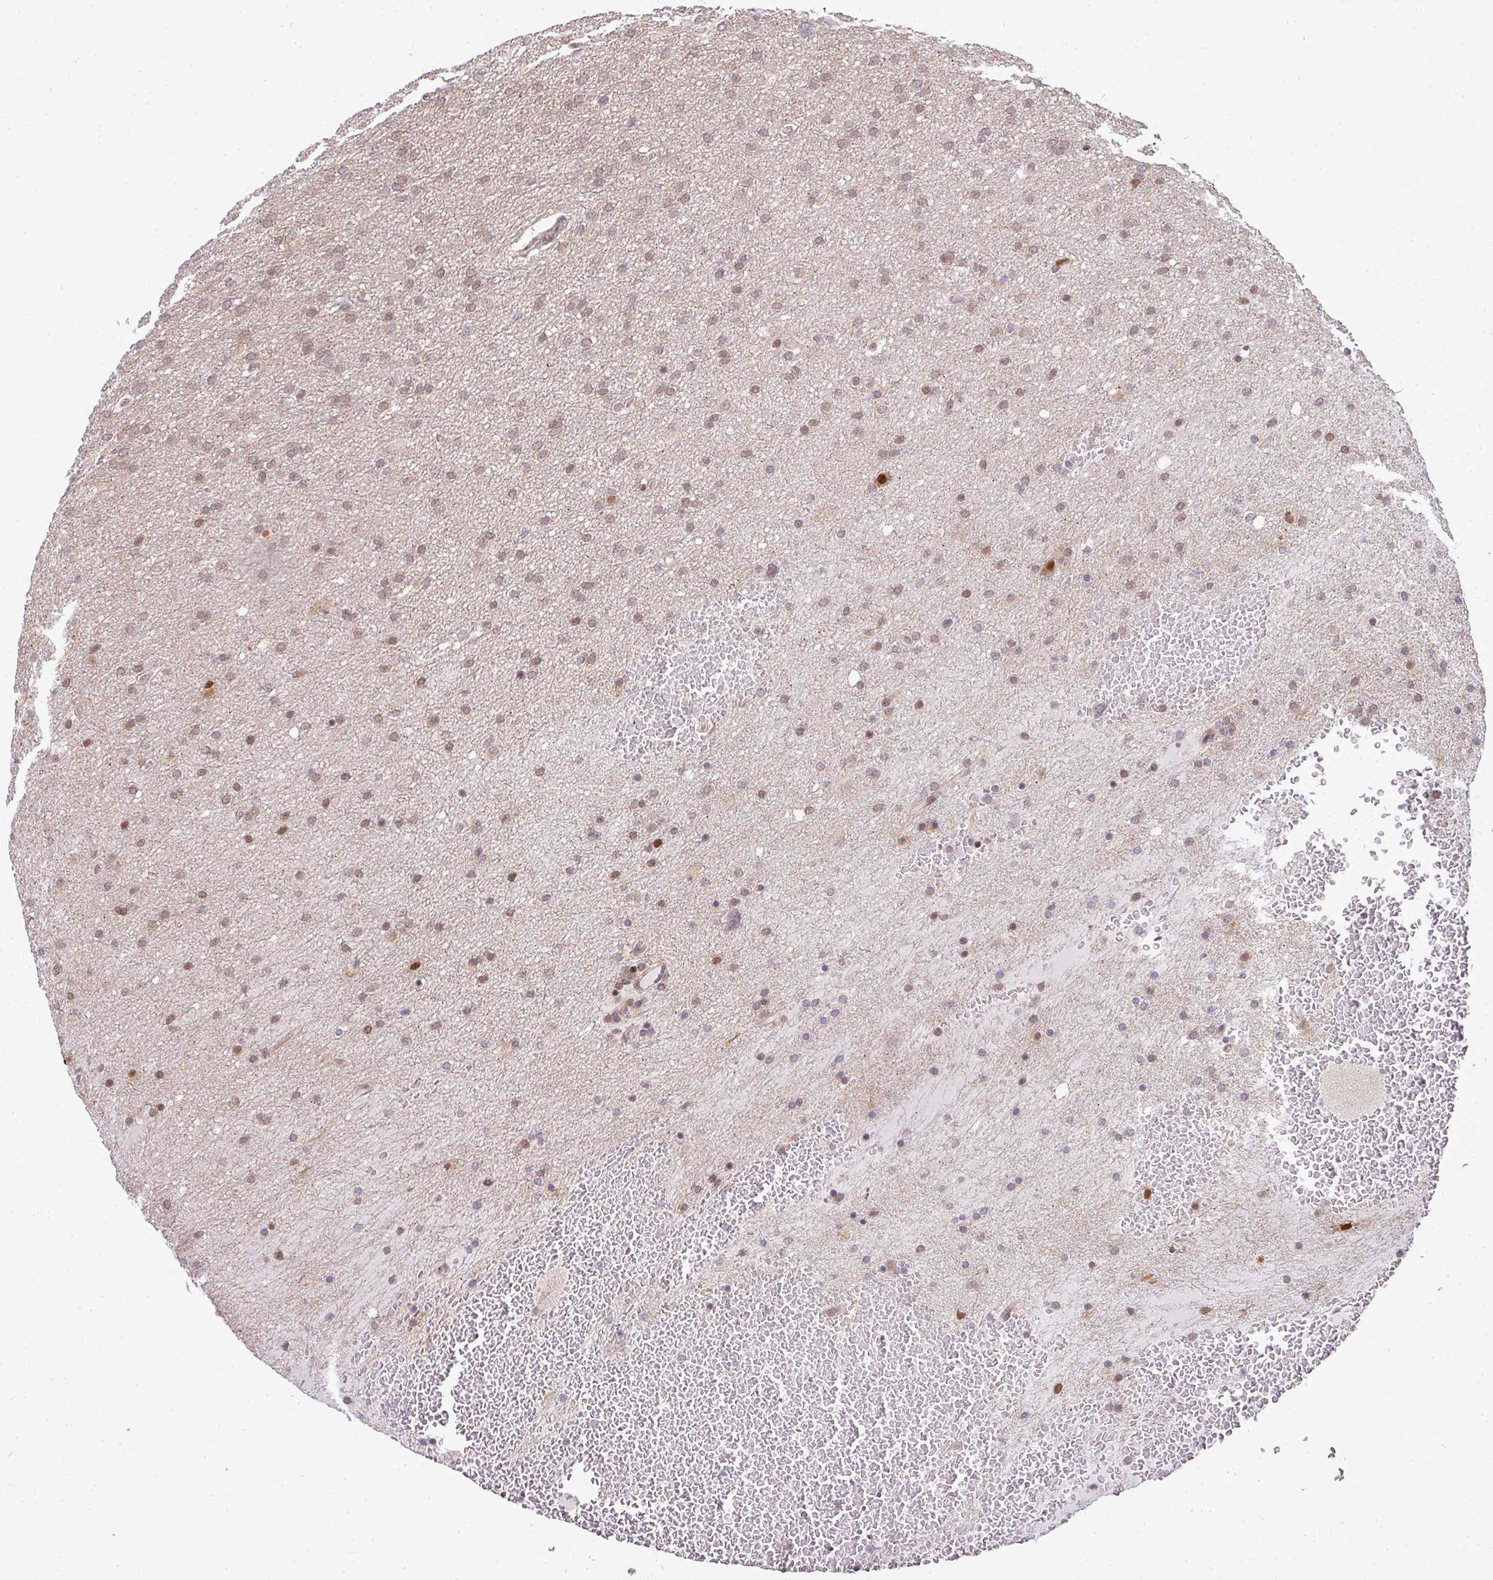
{"staining": {"intensity": "weak", "quantity": "25%-75%", "location": "nuclear"}, "tissue": "glioma", "cell_type": "Tumor cells", "image_type": "cancer", "snomed": [{"axis": "morphology", "description": "Glioma, malignant, High grade"}, {"axis": "topography", "description": "Cerebral cortex"}], "caption": "Immunohistochemistry of human glioma demonstrates low levels of weak nuclear expression in about 25%-75% of tumor cells.", "gene": "PATZ1", "patient": {"sex": "female", "age": 36}}